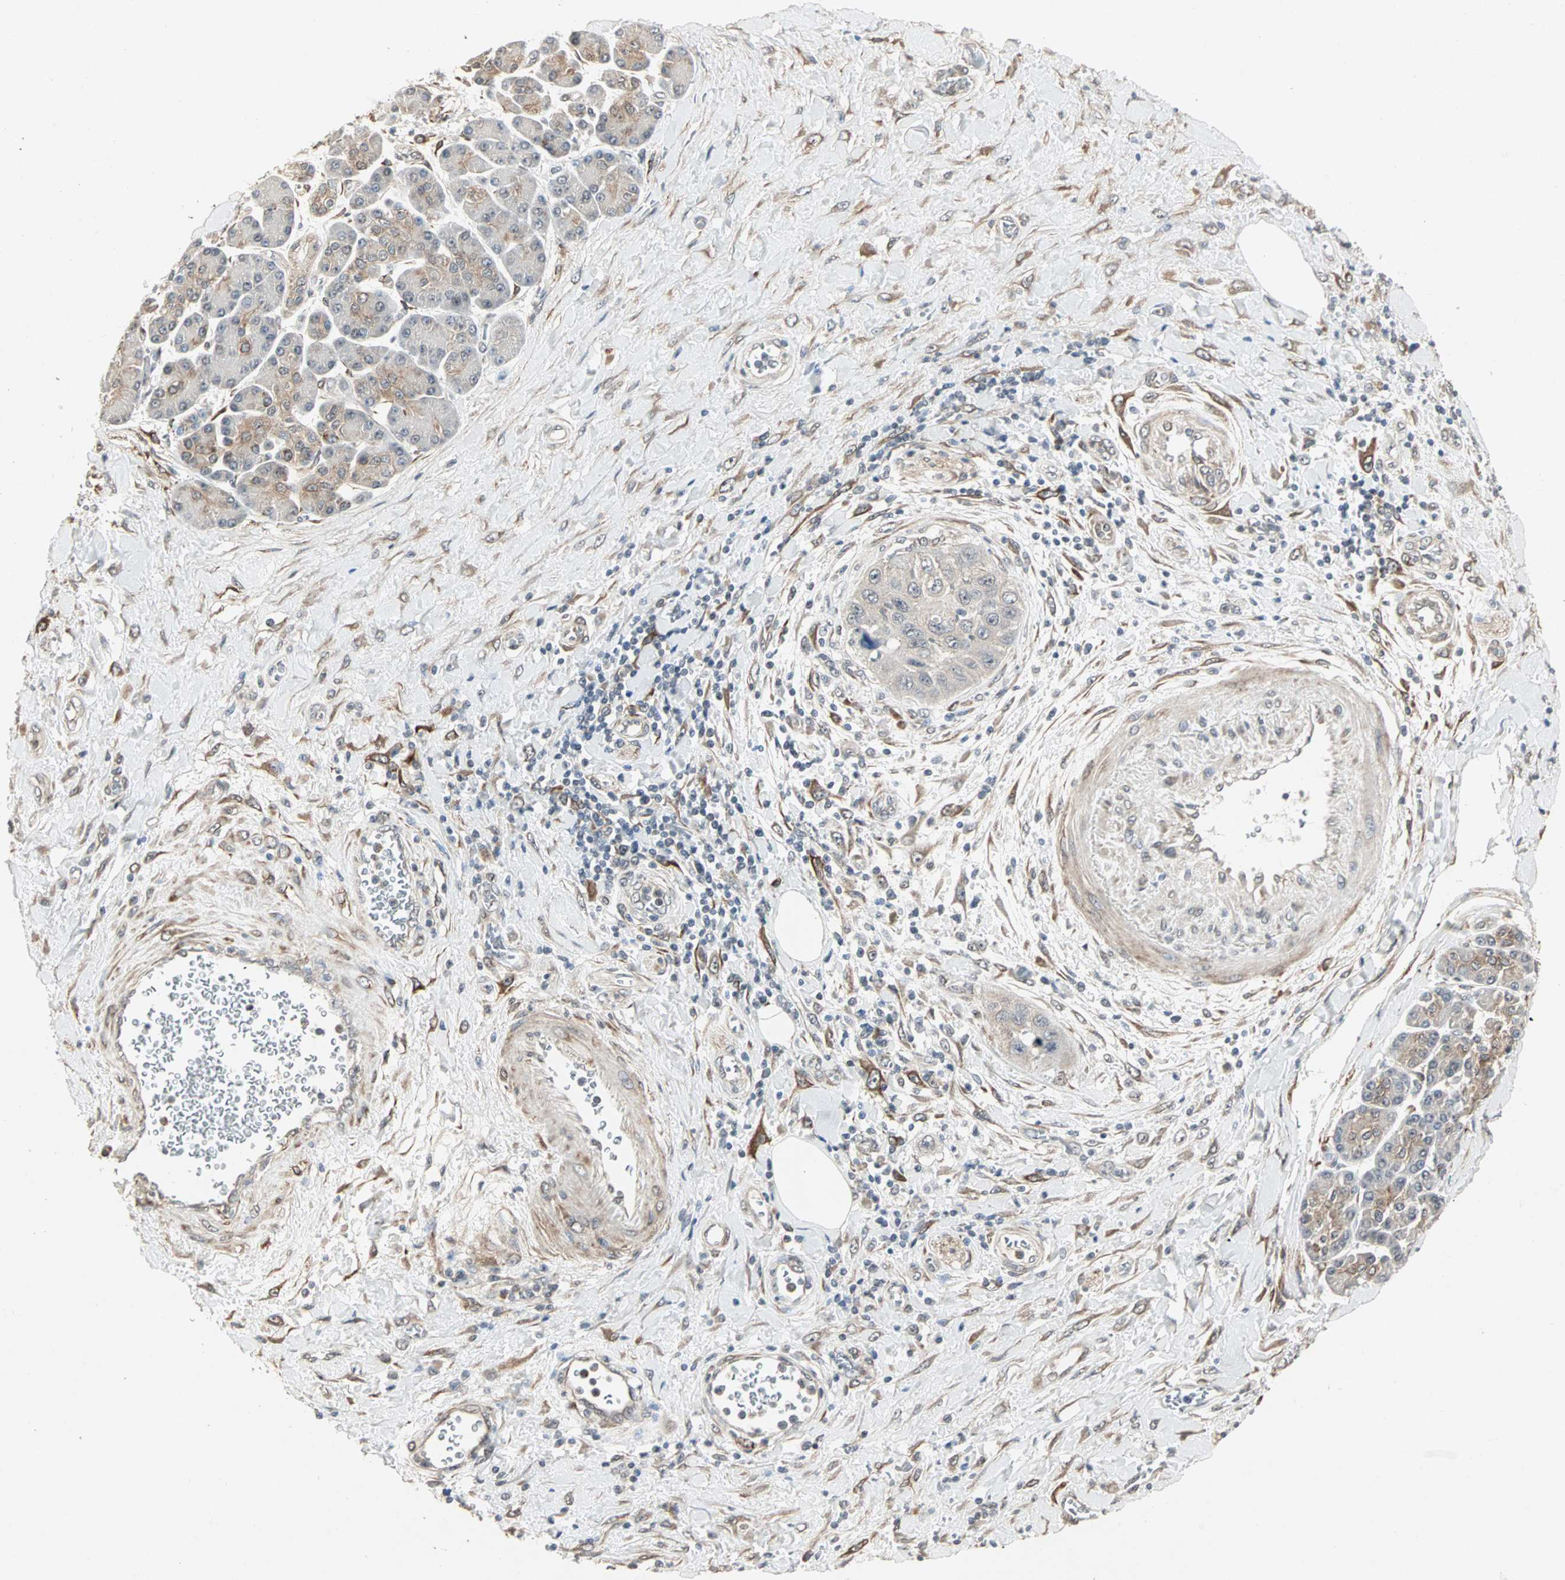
{"staining": {"intensity": "negative", "quantity": "none", "location": "none"}, "tissue": "pancreatic cancer", "cell_type": "Tumor cells", "image_type": "cancer", "snomed": [{"axis": "morphology", "description": "Adenocarcinoma, NOS"}, {"axis": "topography", "description": "Pancreas"}], "caption": "A histopathology image of human pancreatic cancer (adenocarcinoma) is negative for staining in tumor cells.", "gene": "TRPV4", "patient": {"sex": "female", "age": 70}}